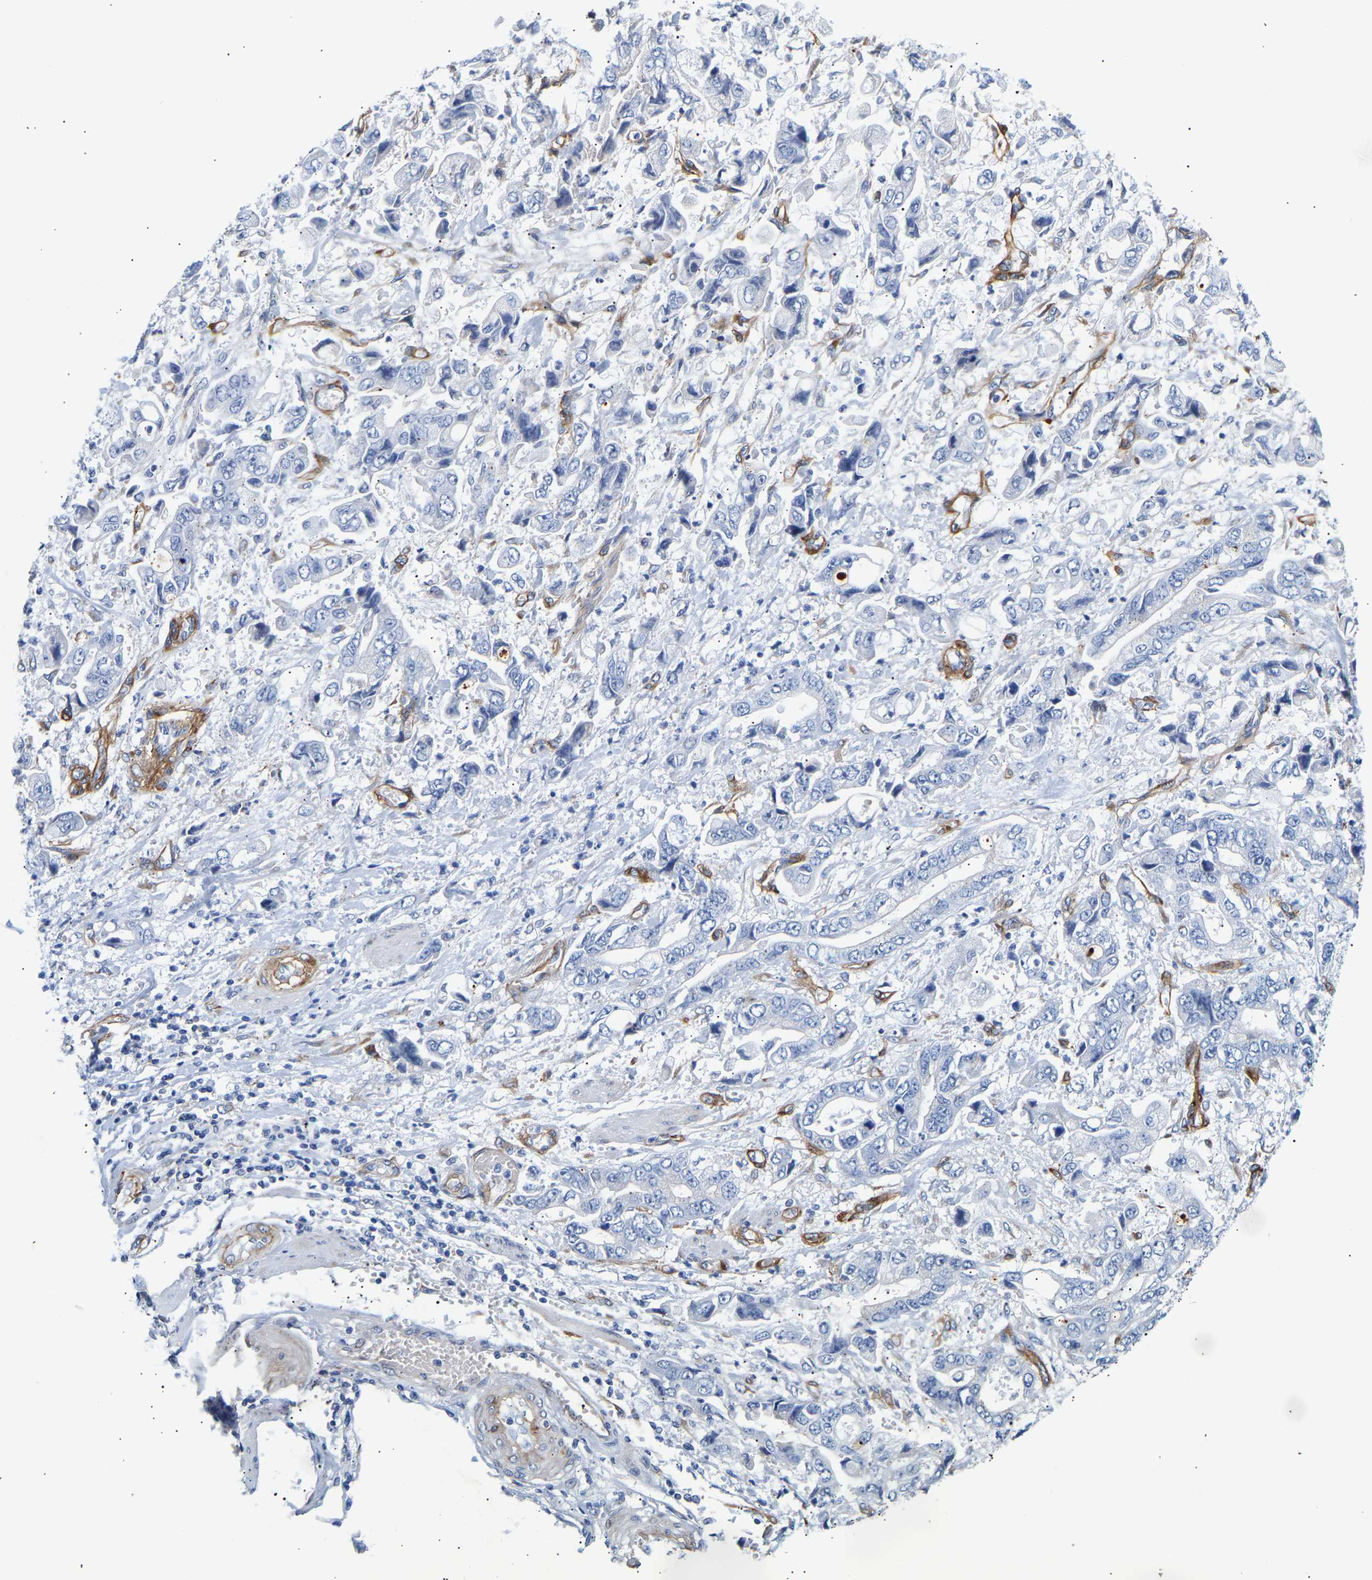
{"staining": {"intensity": "negative", "quantity": "none", "location": "none"}, "tissue": "stomach cancer", "cell_type": "Tumor cells", "image_type": "cancer", "snomed": [{"axis": "morphology", "description": "Normal tissue, NOS"}, {"axis": "morphology", "description": "Adenocarcinoma, NOS"}, {"axis": "topography", "description": "Stomach"}], "caption": "Tumor cells are negative for protein expression in human stomach adenocarcinoma.", "gene": "IGFBP7", "patient": {"sex": "male", "age": 62}}